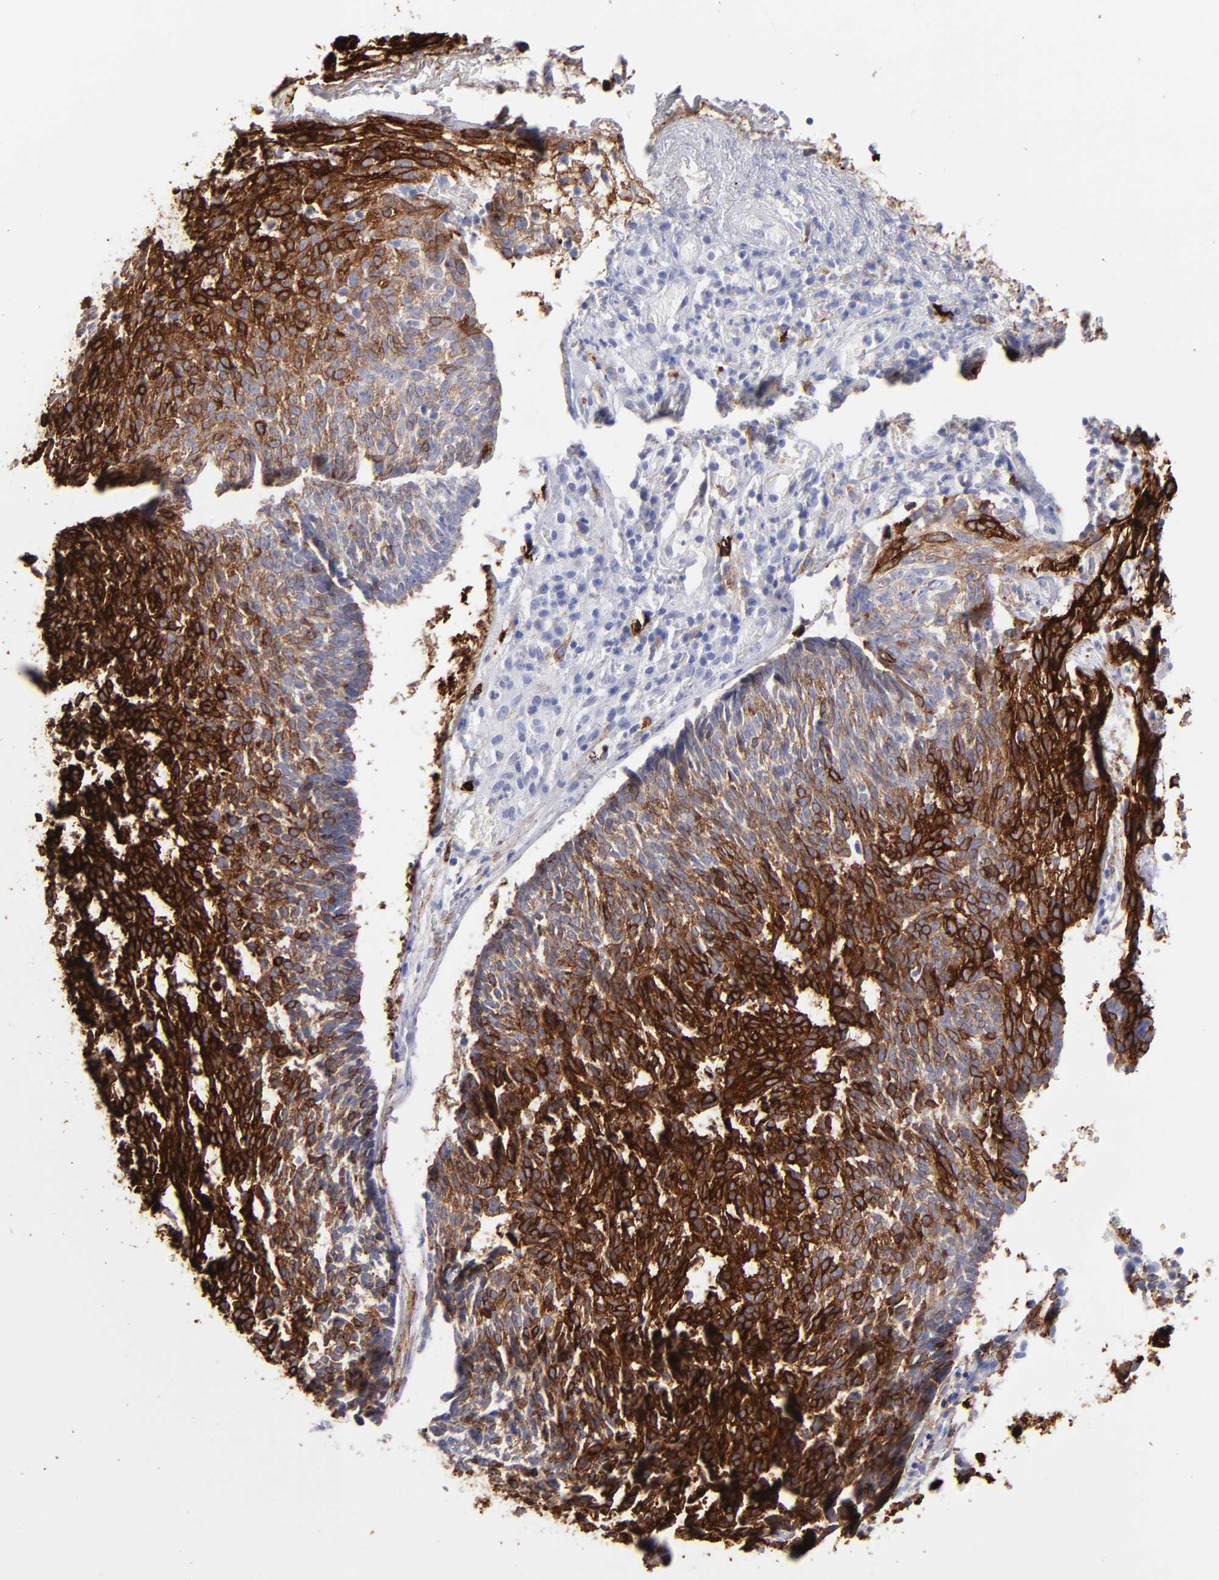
{"staining": {"intensity": "strong", "quantity": ">75%", "location": "cytoplasmic/membranous"}, "tissue": "skin cancer", "cell_type": "Tumor cells", "image_type": "cancer", "snomed": [{"axis": "morphology", "description": "Basal cell carcinoma"}, {"axis": "topography", "description": "Skin"}], "caption": "Basal cell carcinoma (skin) stained for a protein (brown) displays strong cytoplasmic/membranous positive staining in about >75% of tumor cells.", "gene": "AHNAK2", "patient": {"sex": "male", "age": 72}}